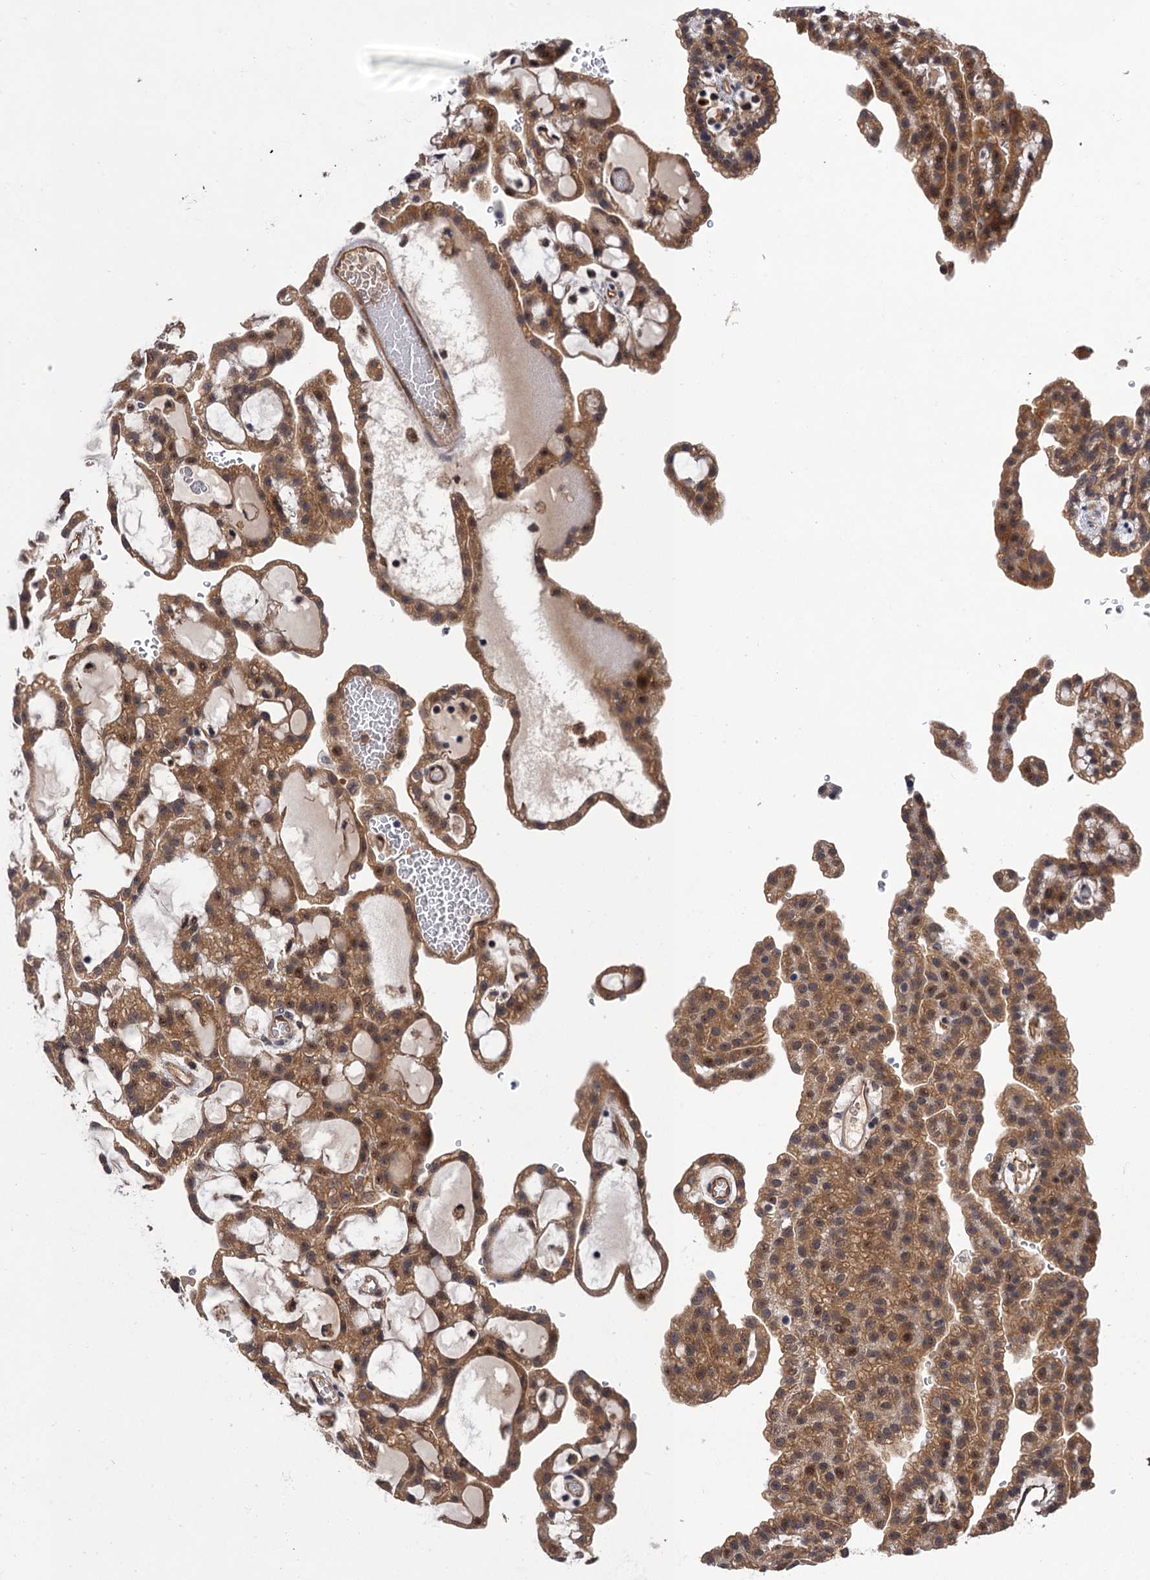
{"staining": {"intensity": "moderate", "quantity": ">75%", "location": "cytoplasmic/membranous,nuclear"}, "tissue": "renal cancer", "cell_type": "Tumor cells", "image_type": "cancer", "snomed": [{"axis": "morphology", "description": "Adenocarcinoma, NOS"}, {"axis": "topography", "description": "Kidney"}], "caption": "Moderate cytoplasmic/membranous and nuclear protein staining is present in about >75% of tumor cells in adenocarcinoma (renal).", "gene": "NEK8", "patient": {"sex": "male", "age": 63}}